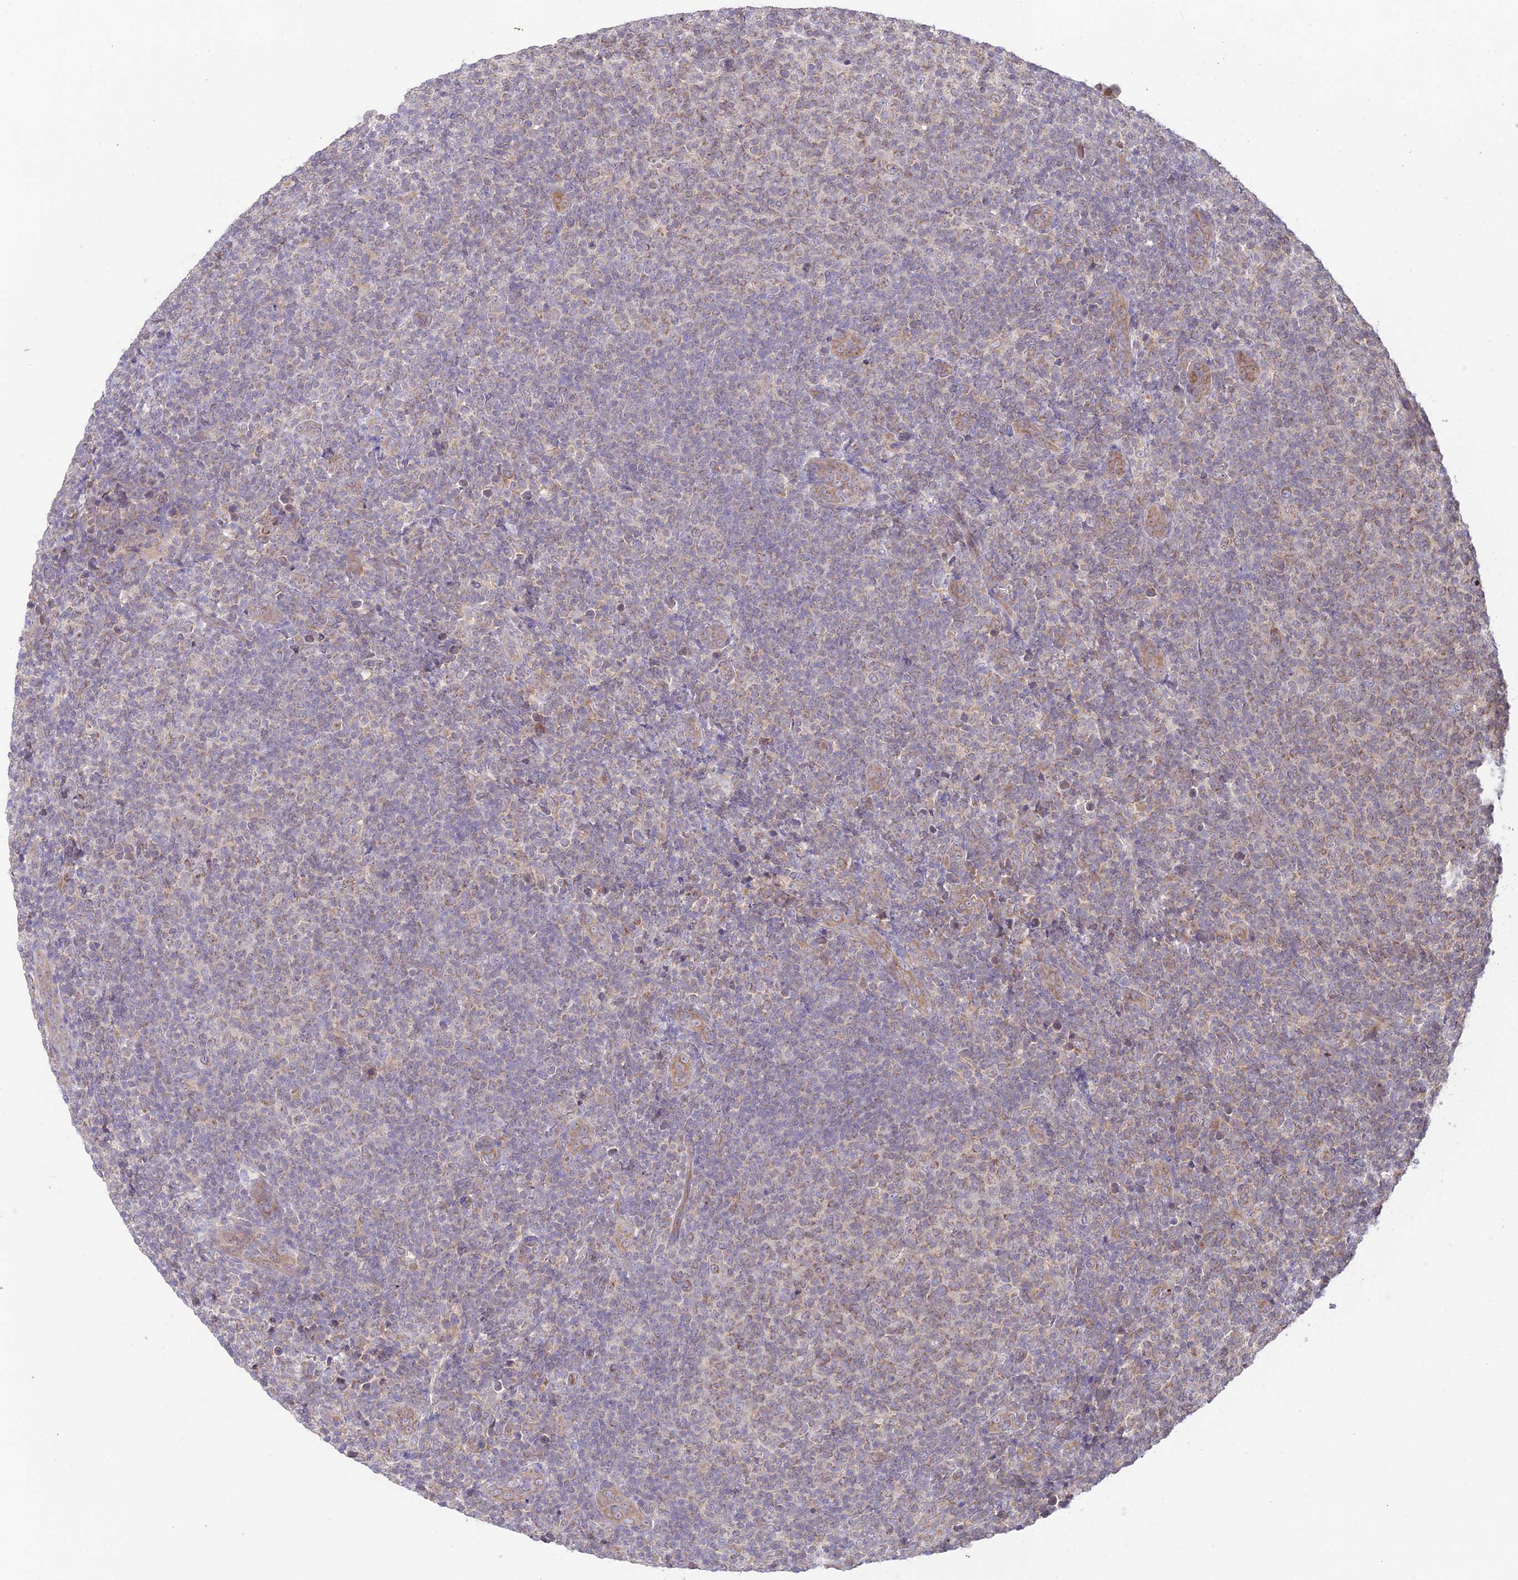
{"staining": {"intensity": "weak", "quantity": "<25%", "location": "cytoplasmic/membranous"}, "tissue": "lymphoma", "cell_type": "Tumor cells", "image_type": "cancer", "snomed": [{"axis": "morphology", "description": "Malignant lymphoma, non-Hodgkin's type, Low grade"}, {"axis": "topography", "description": "Lymph node"}], "caption": "A photomicrograph of human low-grade malignant lymphoma, non-Hodgkin's type is negative for staining in tumor cells.", "gene": "TMEM259", "patient": {"sex": "male", "age": 66}}